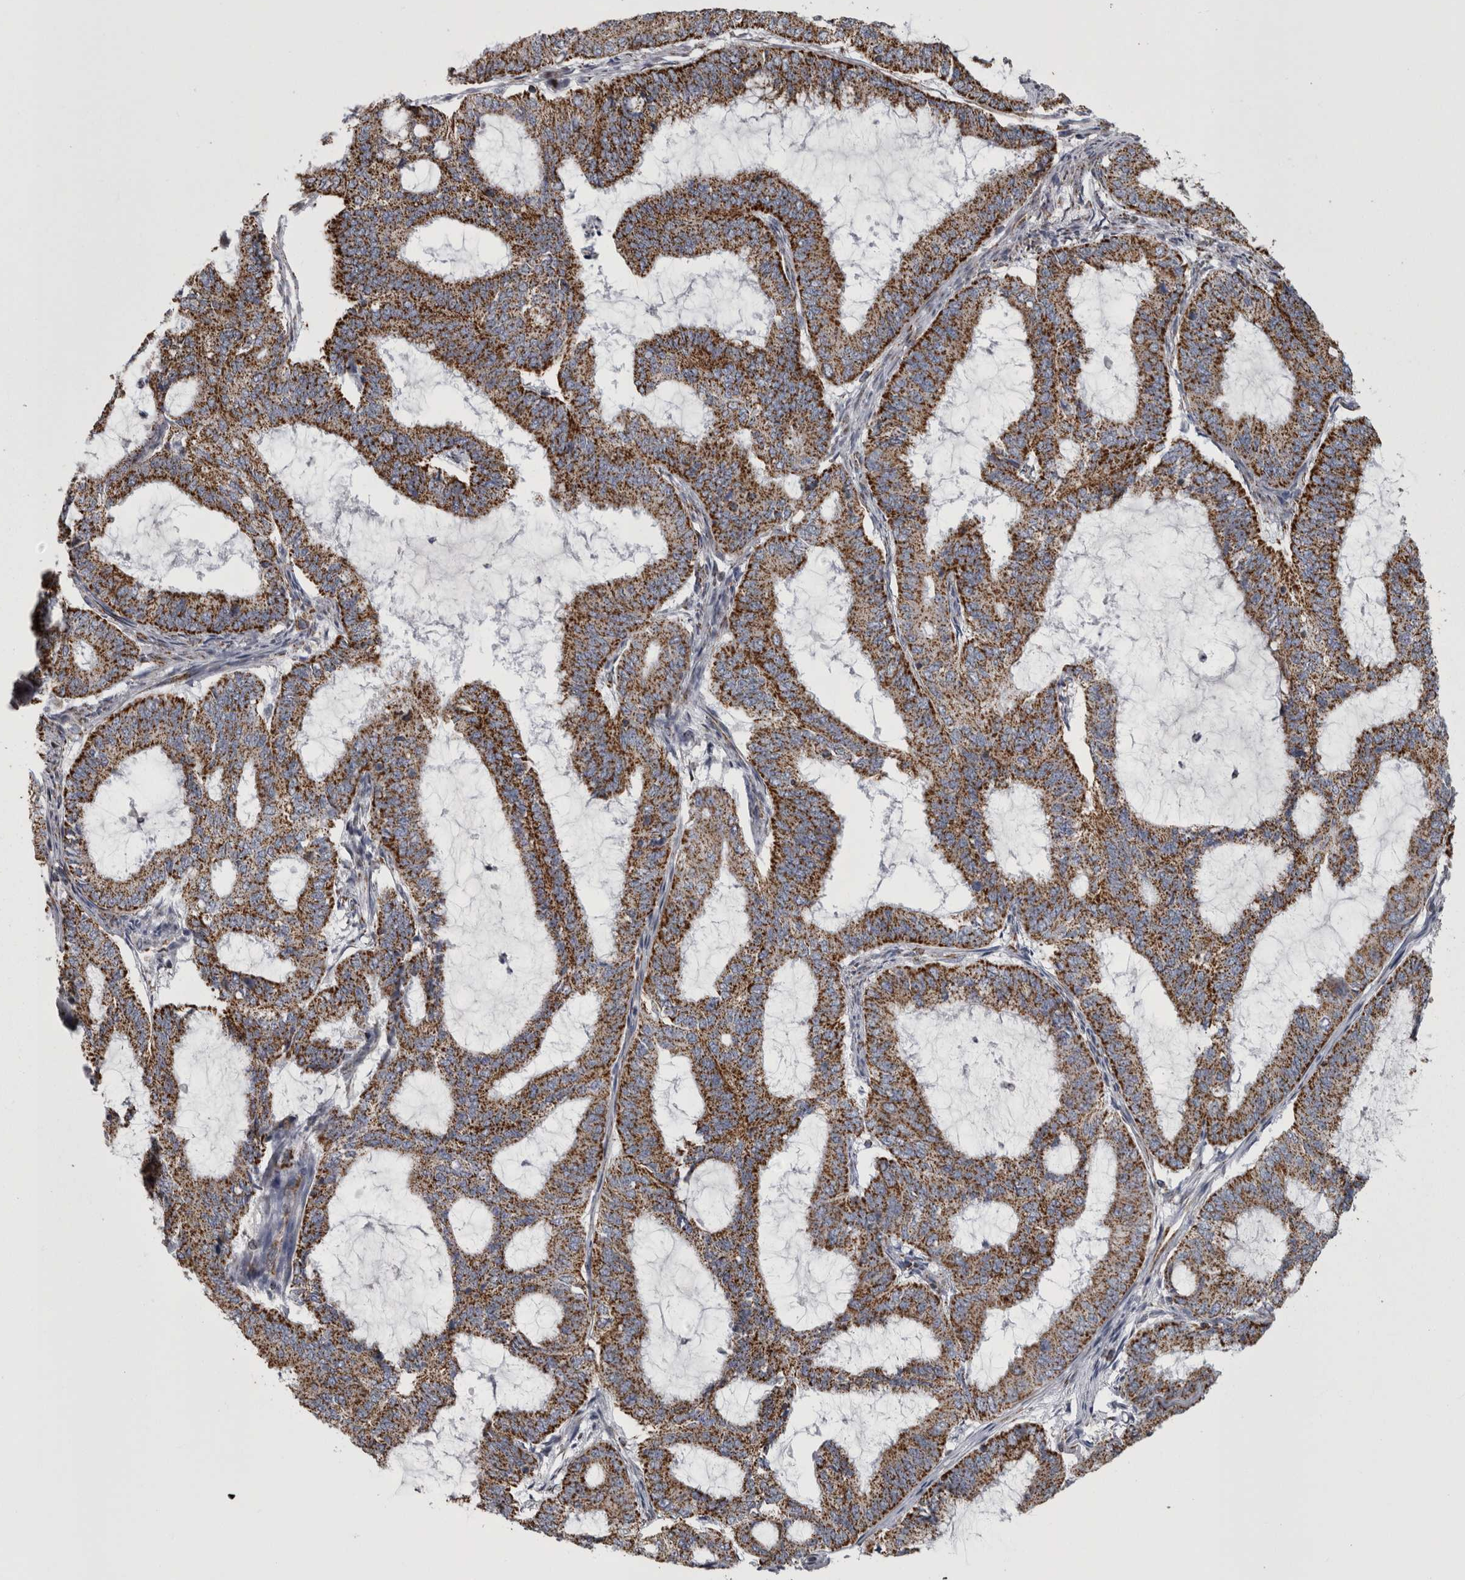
{"staining": {"intensity": "strong", "quantity": ">75%", "location": "cytoplasmic/membranous"}, "tissue": "endometrial cancer", "cell_type": "Tumor cells", "image_type": "cancer", "snomed": [{"axis": "morphology", "description": "Adenocarcinoma, NOS"}, {"axis": "topography", "description": "Endometrium"}], "caption": "Approximately >75% of tumor cells in endometrial cancer (adenocarcinoma) demonstrate strong cytoplasmic/membranous protein positivity as visualized by brown immunohistochemical staining.", "gene": "MDH2", "patient": {"sex": "female", "age": 51}}